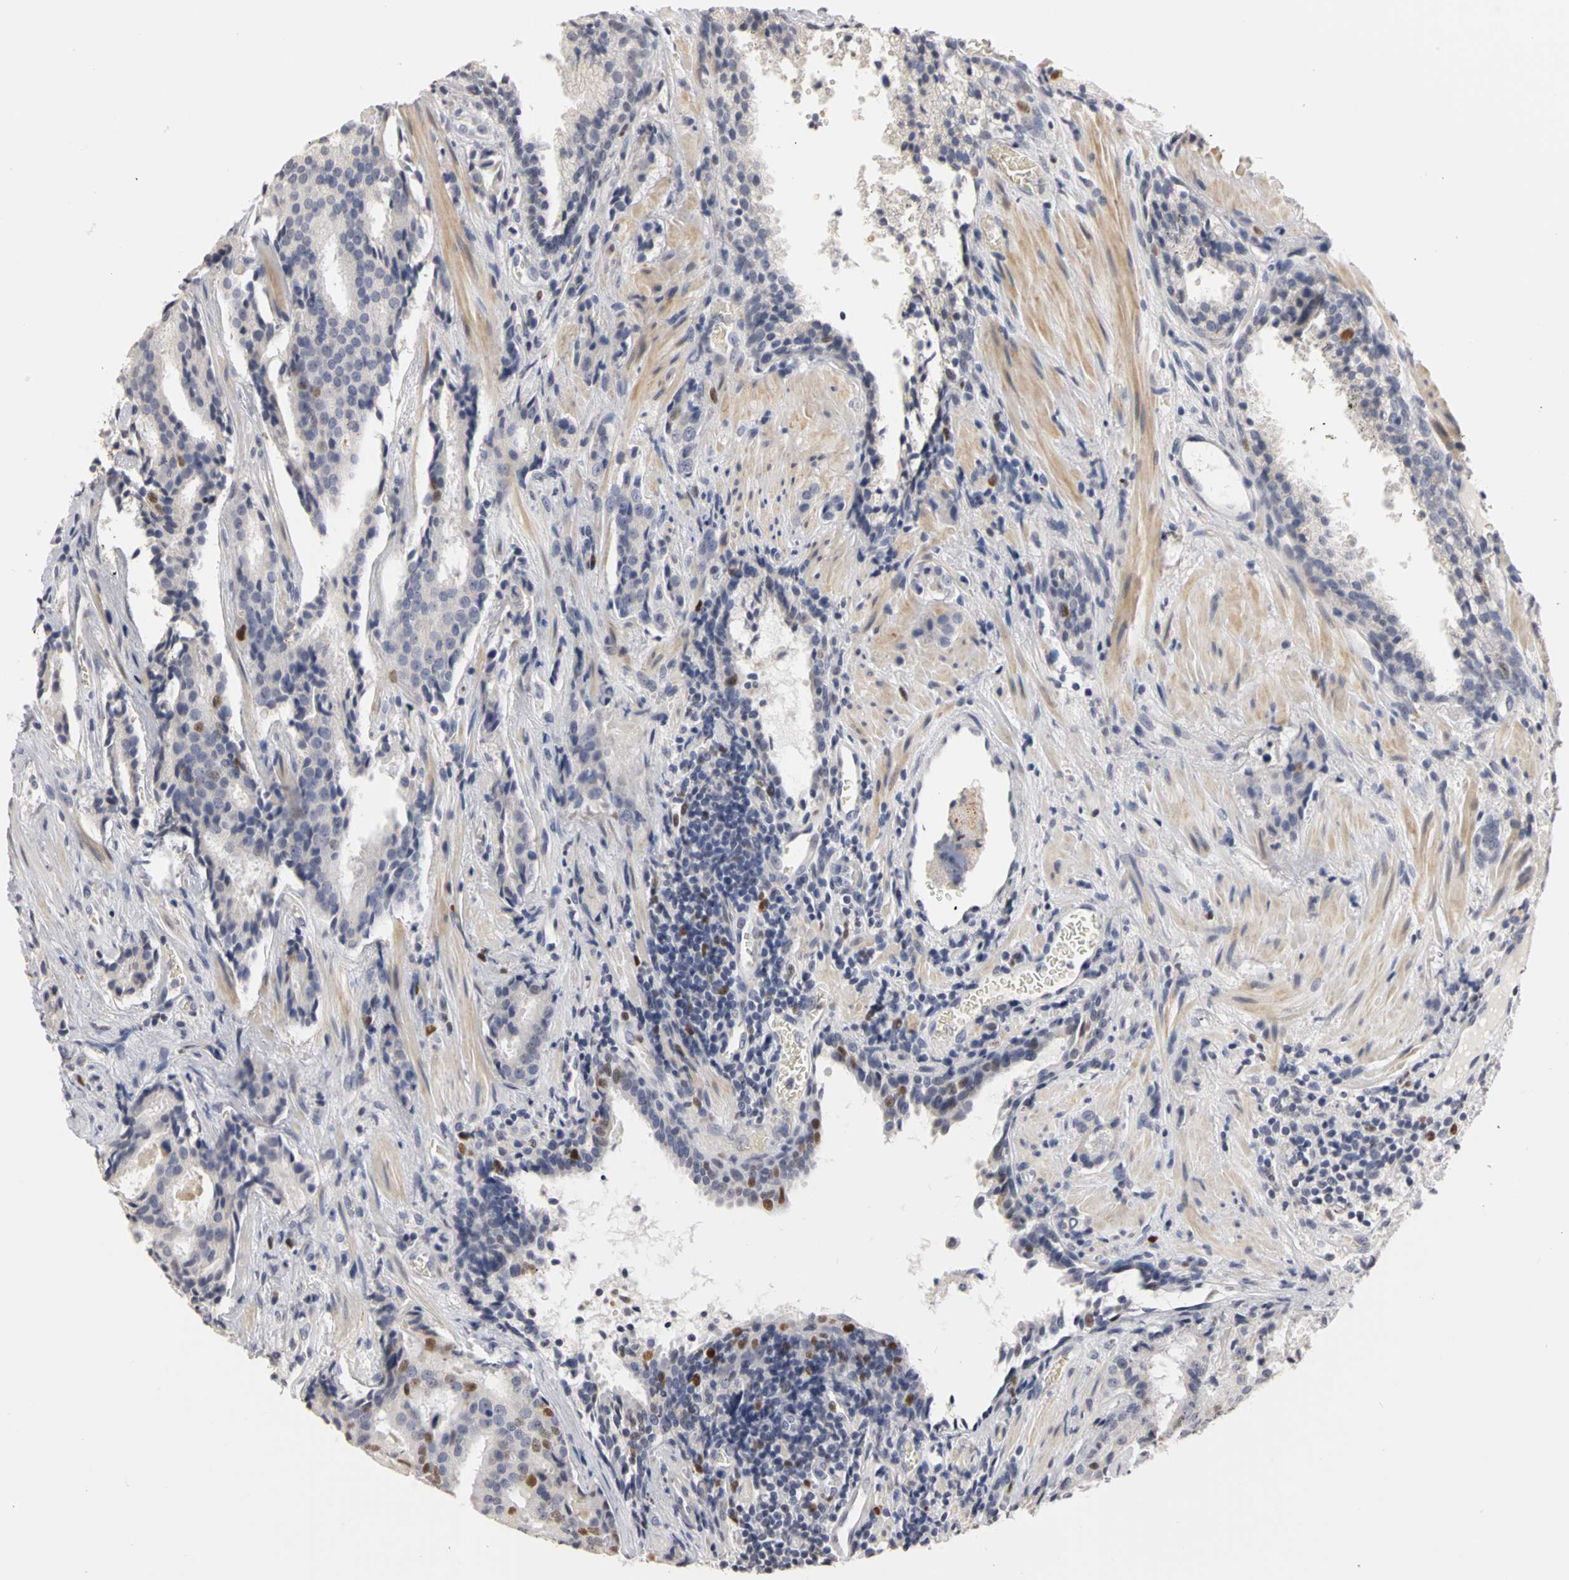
{"staining": {"intensity": "moderate", "quantity": "<25%", "location": "nuclear"}, "tissue": "prostate cancer", "cell_type": "Tumor cells", "image_type": "cancer", "snomed": [{"axis": "morphology", "description": "Adenocarcinoma, High grade"}, {"axis": "topography", "description": "Prostate"}], "caption": "IHC (DAB (3,3'-diaminobenzidine)) staining of human prostate high-grade adenocarcinoma exhibits moderate nuclear protein staining in approximately <25% of tumor cells.", "gene": "MCM6", "patient": {"sex": "male", "age": 58}}